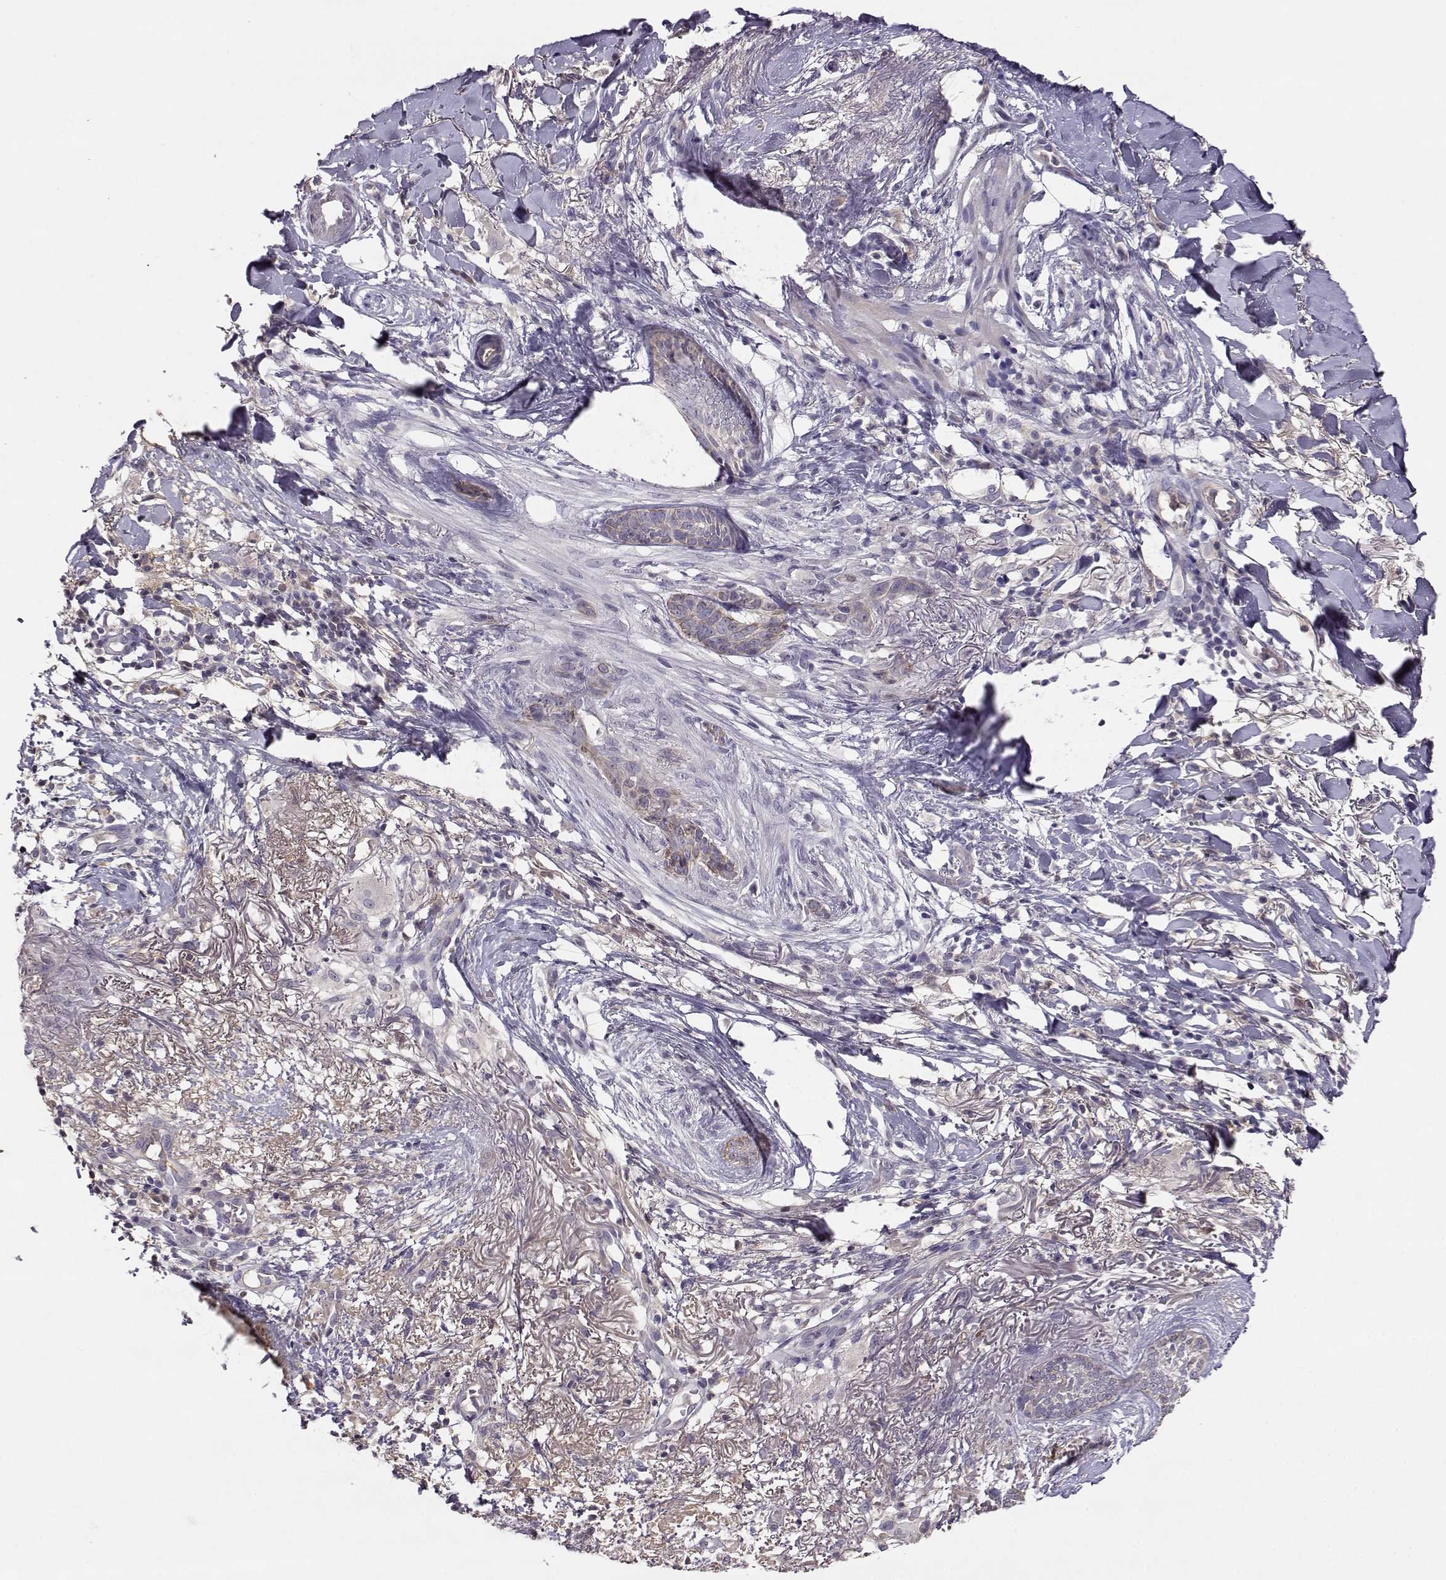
{"staining": {"intensity": "moderate", "quantity": "<25%", "location": "cytoplasmic/membranous"}, "tissue": "skin cancer", "cell_type": "Tumor cells", "image_type": "cancer", "snomed": [{"axis": "morphology", "description": "Normal tissue, NOS"}, {"axis": "morphology", "description": "Basal cell carcinoma"}, {"axis": "topography", "description": "Skin"}], "caption": "Human basal cell carcinoma (skin) stained for a protein (brown) demonstrates moderate cytoplasmic/membranous positive expression in about <25% of tumor cells.", "gene": "TACR1", "patient": {"sex": "male", "age": 84}}